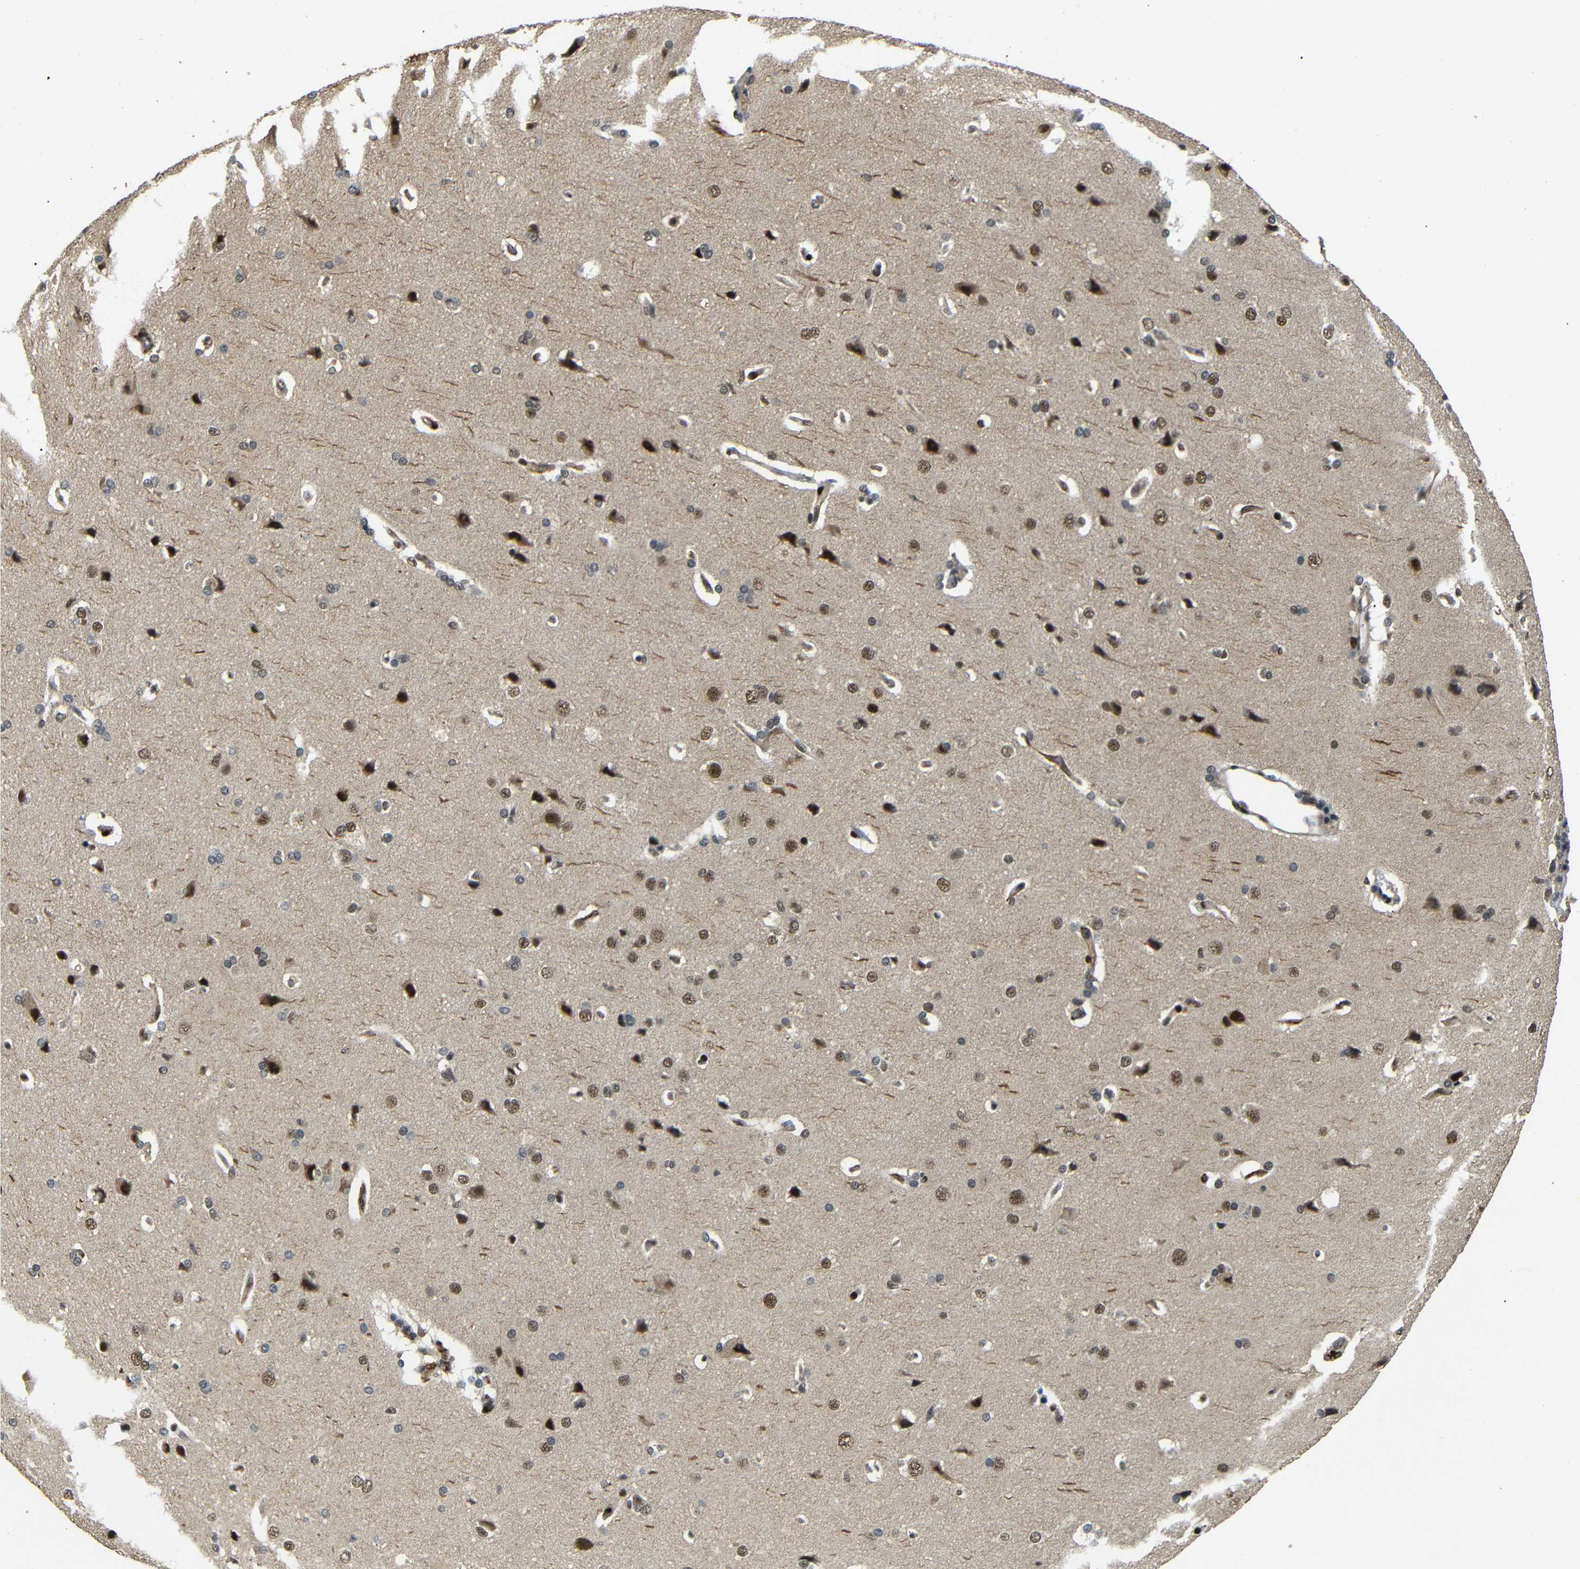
{"staining": {"intensity": "weak", "quantity": ">75%", "location": "cytoplasmic/membranous,nuclear"}, "tissue": "cerebral cortex", "cell_type": "Endothelial cells", "image_type": "normal", "snomed": [{"axis": "morphology", "description": "Normal tissue, NOS"}, {"axis": "topography", "description": "Cerebral cortex"}], "caption": "A high-resolution photomicrograph shows IHC staining of unremarkable cerebral cortex, which reveals weak cytoplasmic/membranous,nuclear expression in about >75% of endothelial cells. The protein is stained brown, and the nuclei are stained in blue (DAB IHC with brightfield microscopy, high magnification).", "gene": "TBX2", "patient": {"sex": "male", "age": 62}}